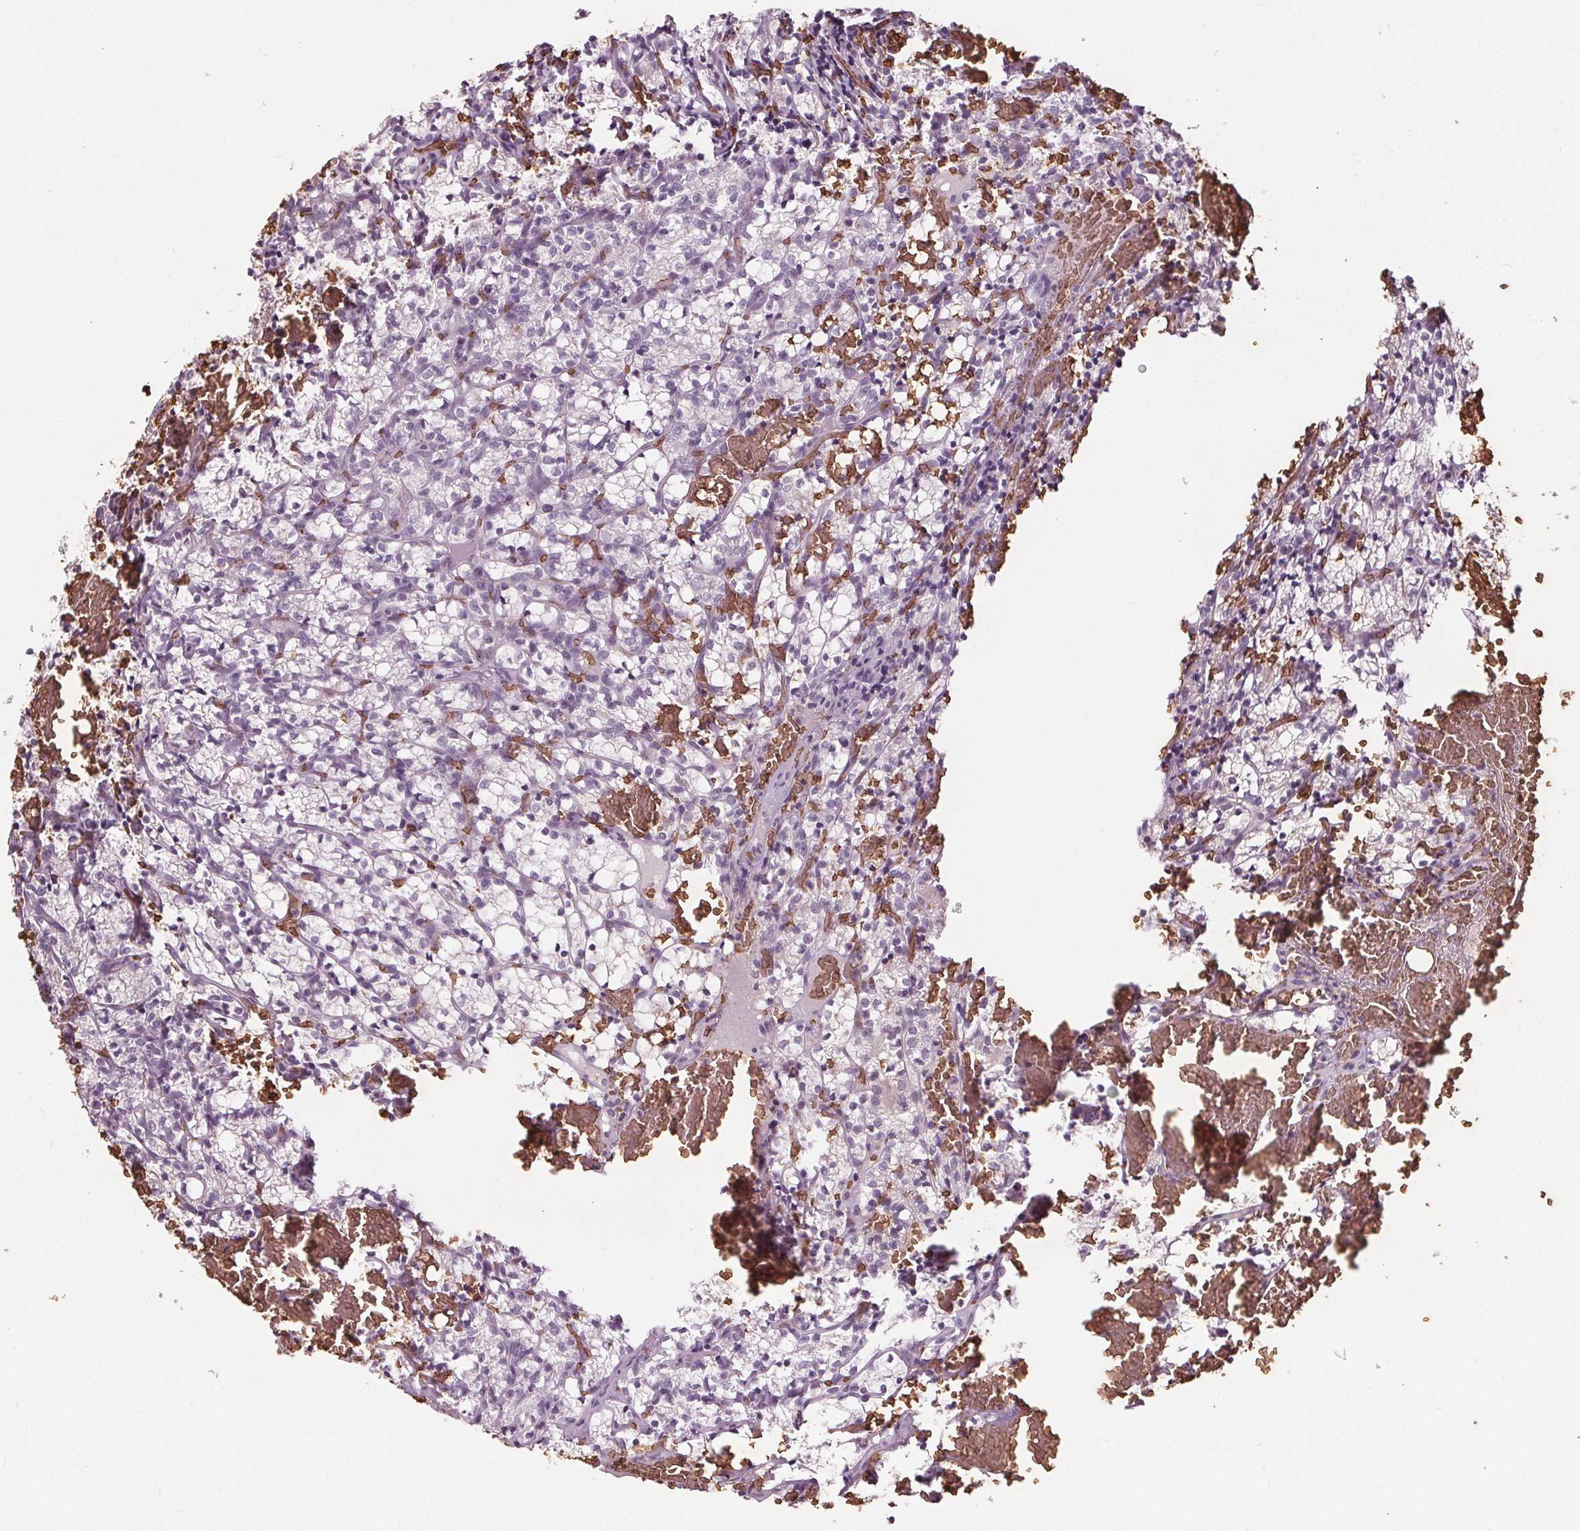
{"staining": {"intensity": "negative", "quantity": "none", "location": "none"}, "tissue": "renal cancer", "cell_type": "Tumor cells", "image_type": "cancer", "snomed": [{"axis": "morphology", "description": "Adenocarcinoma, NOS"}, {"axis": "topography", "description": "Kidney"}], "caption": "Immunohistochemistry micrograph of neoplastic tissue: human adenocarcinoma (renal) stained with DAB displays no significant protein positivity in tumor cells.", "gene": "SLC4A1", "patient": {"sex": "female", "age": 69}}